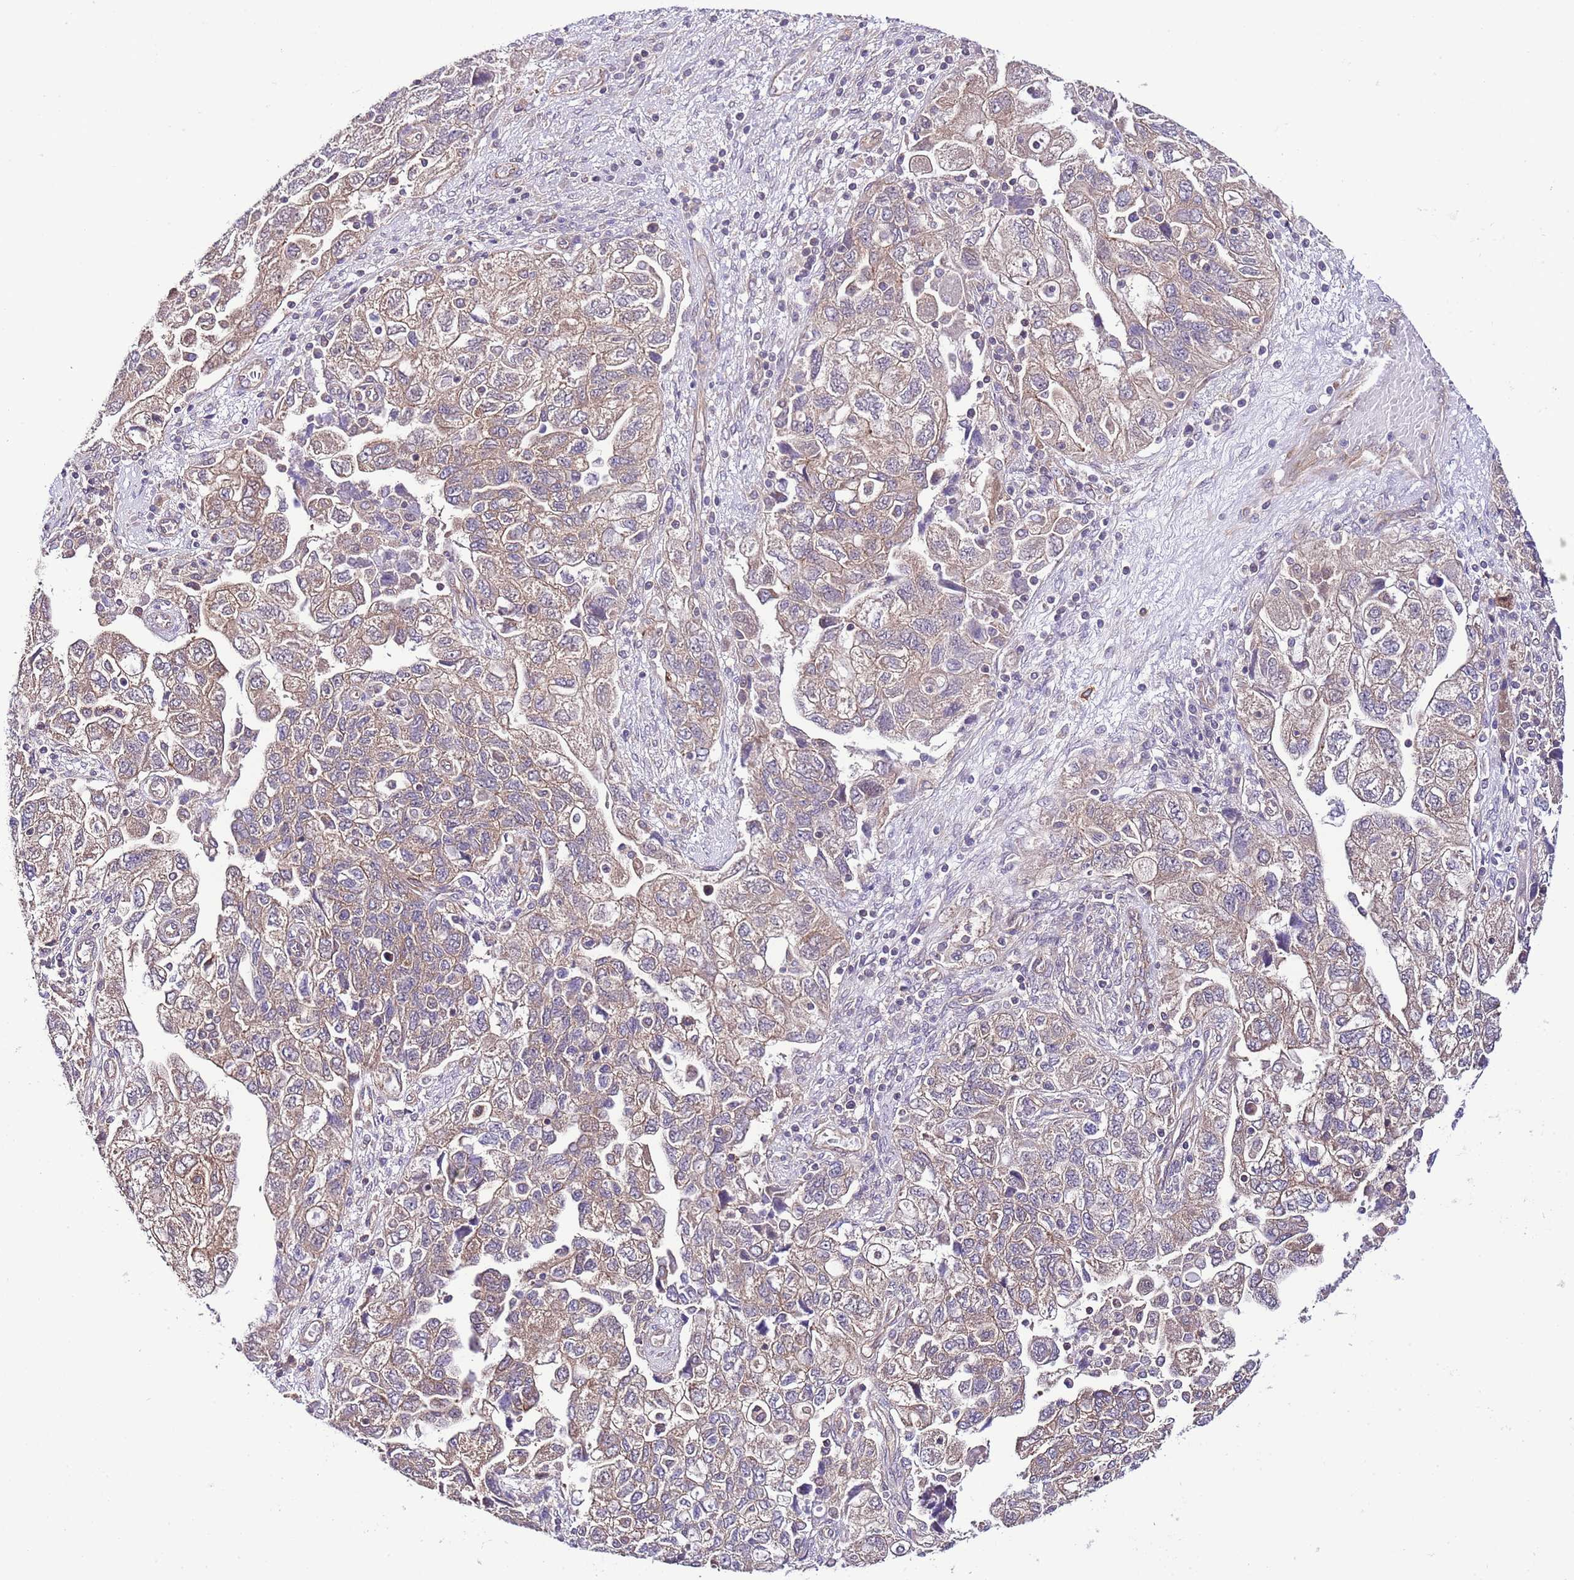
{"staining": {"intensity": "moderate", "quantity": "25%-75%", "location": "cytoplasmic/membranous"}, "tissue": "ovarian cancer", "cell_type": "Tumor cells", "image_type": "cancer", "snomed": [{"axis": "morphology", "description": "Carcinoma, NOS"}, {"axis": "morphology", "description": "Cystadenocarcinoma, serous, NOS"}, {"axis": "topography", "description": "Ovary"}], "caption": "An image of human ovarian cancer stained for a protein exhibits moderate cytoplasmic/membranous brown staining in tumor cells. The staining was performed using DAB, with brown indicating positive protein expression. Nuclei are stained blue with hematoxylin.", "gene": "DONSON", "patient": {"sex": "female", "age": 69}}